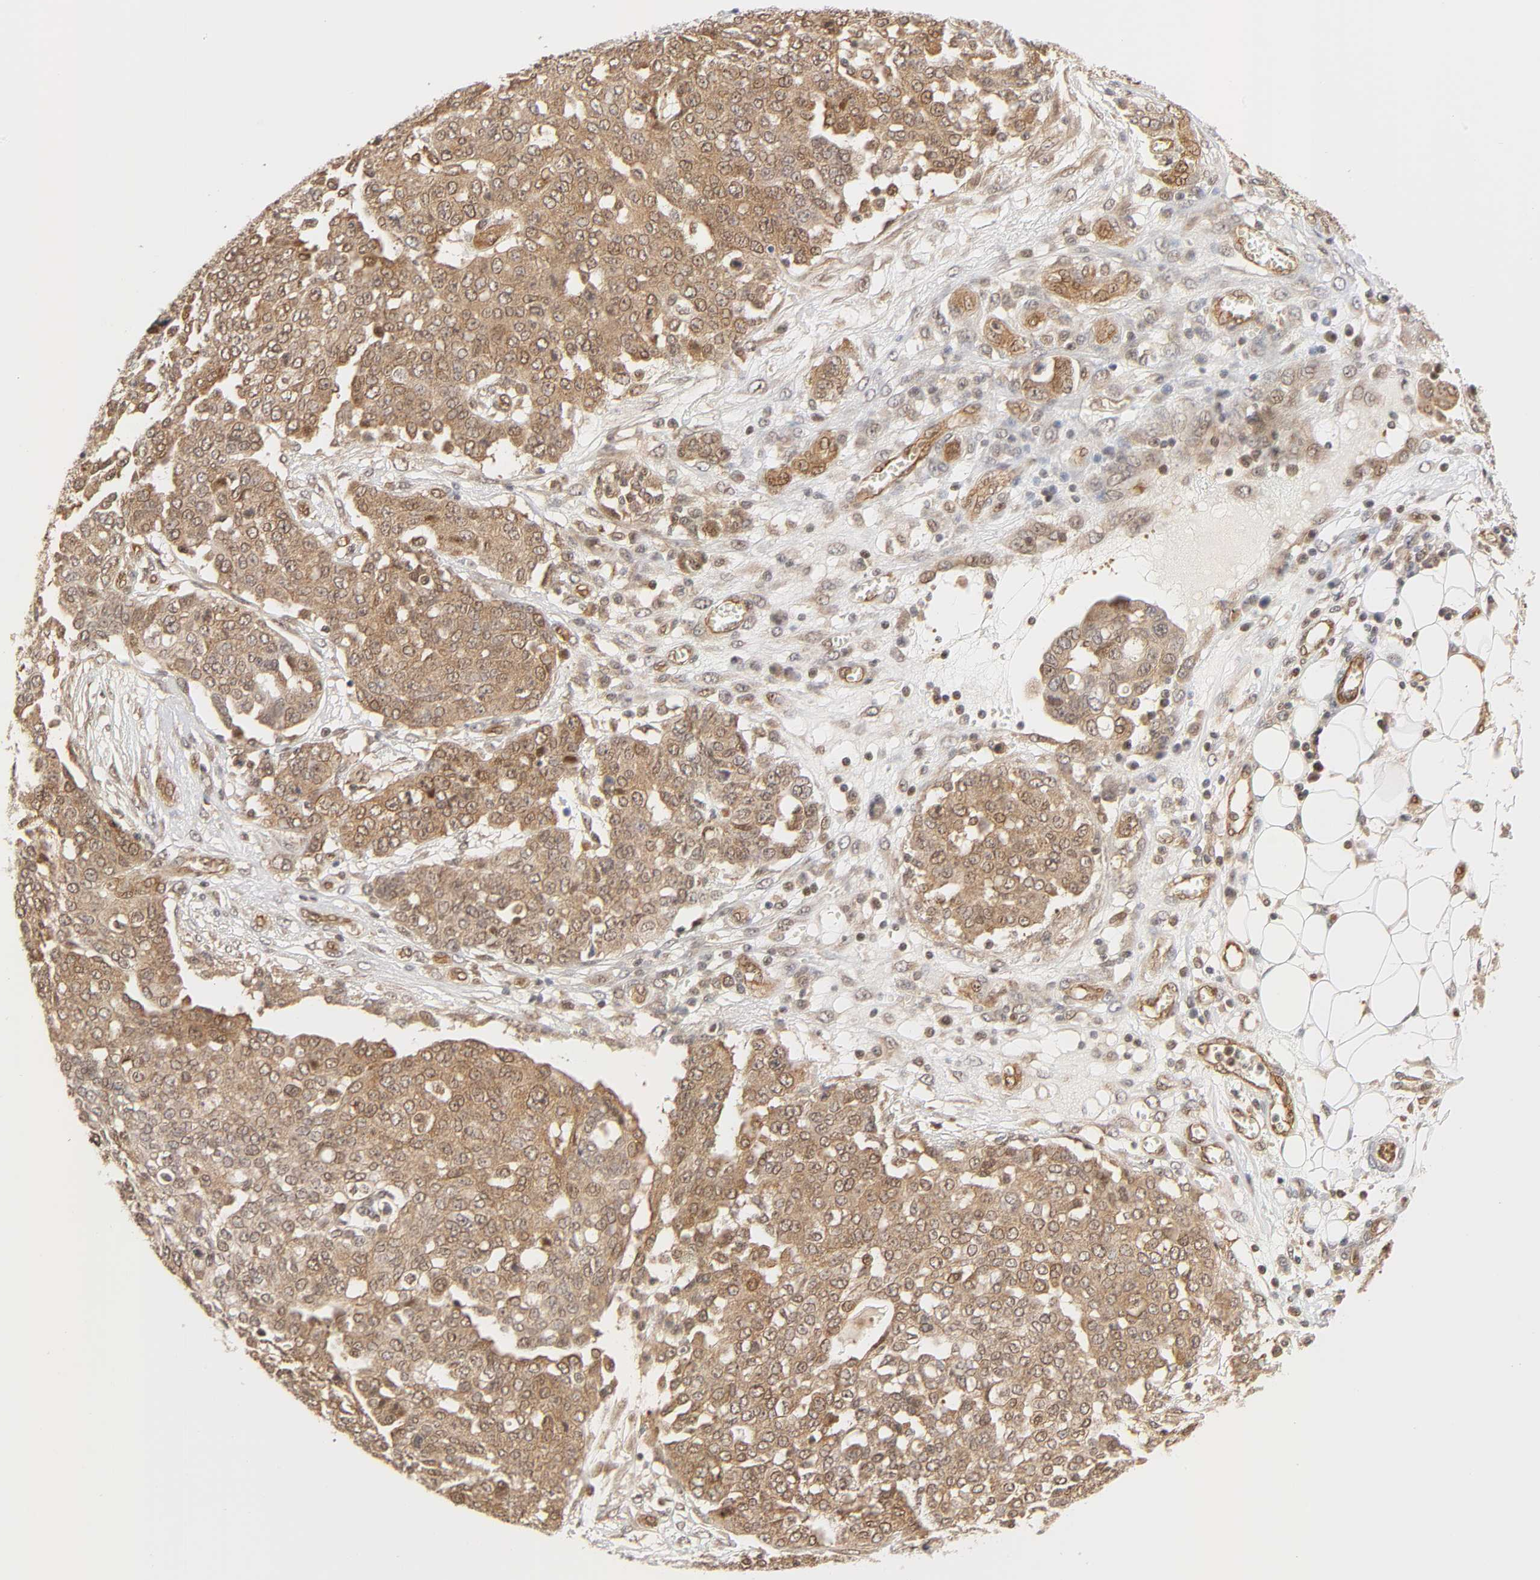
{"staining": {"intensity": "weak", "quantity": ">75%", "location": "cytoplasmic/membranous,nuclear"}, "tissue": "ovarian cancer", "cell_type": "Tumor cells", "image_type": "cancer", "snomed": [{"axis": "morphology", "description": "Cystadenocarcinoma, serous, NOS"}, {"axis": "topography", "description": "Soft tissue"}, {"axis": "topography", "description": "Ovary"}], "caption": "Protein expression analysis of serous cystadenocarcinoma (ovarian) displays weak cytoplasmic/membranous and nuclear staining in about >75% of tumor cells.", "gene": "CDC37", "patient": {"sex": "female", "age": 57}}